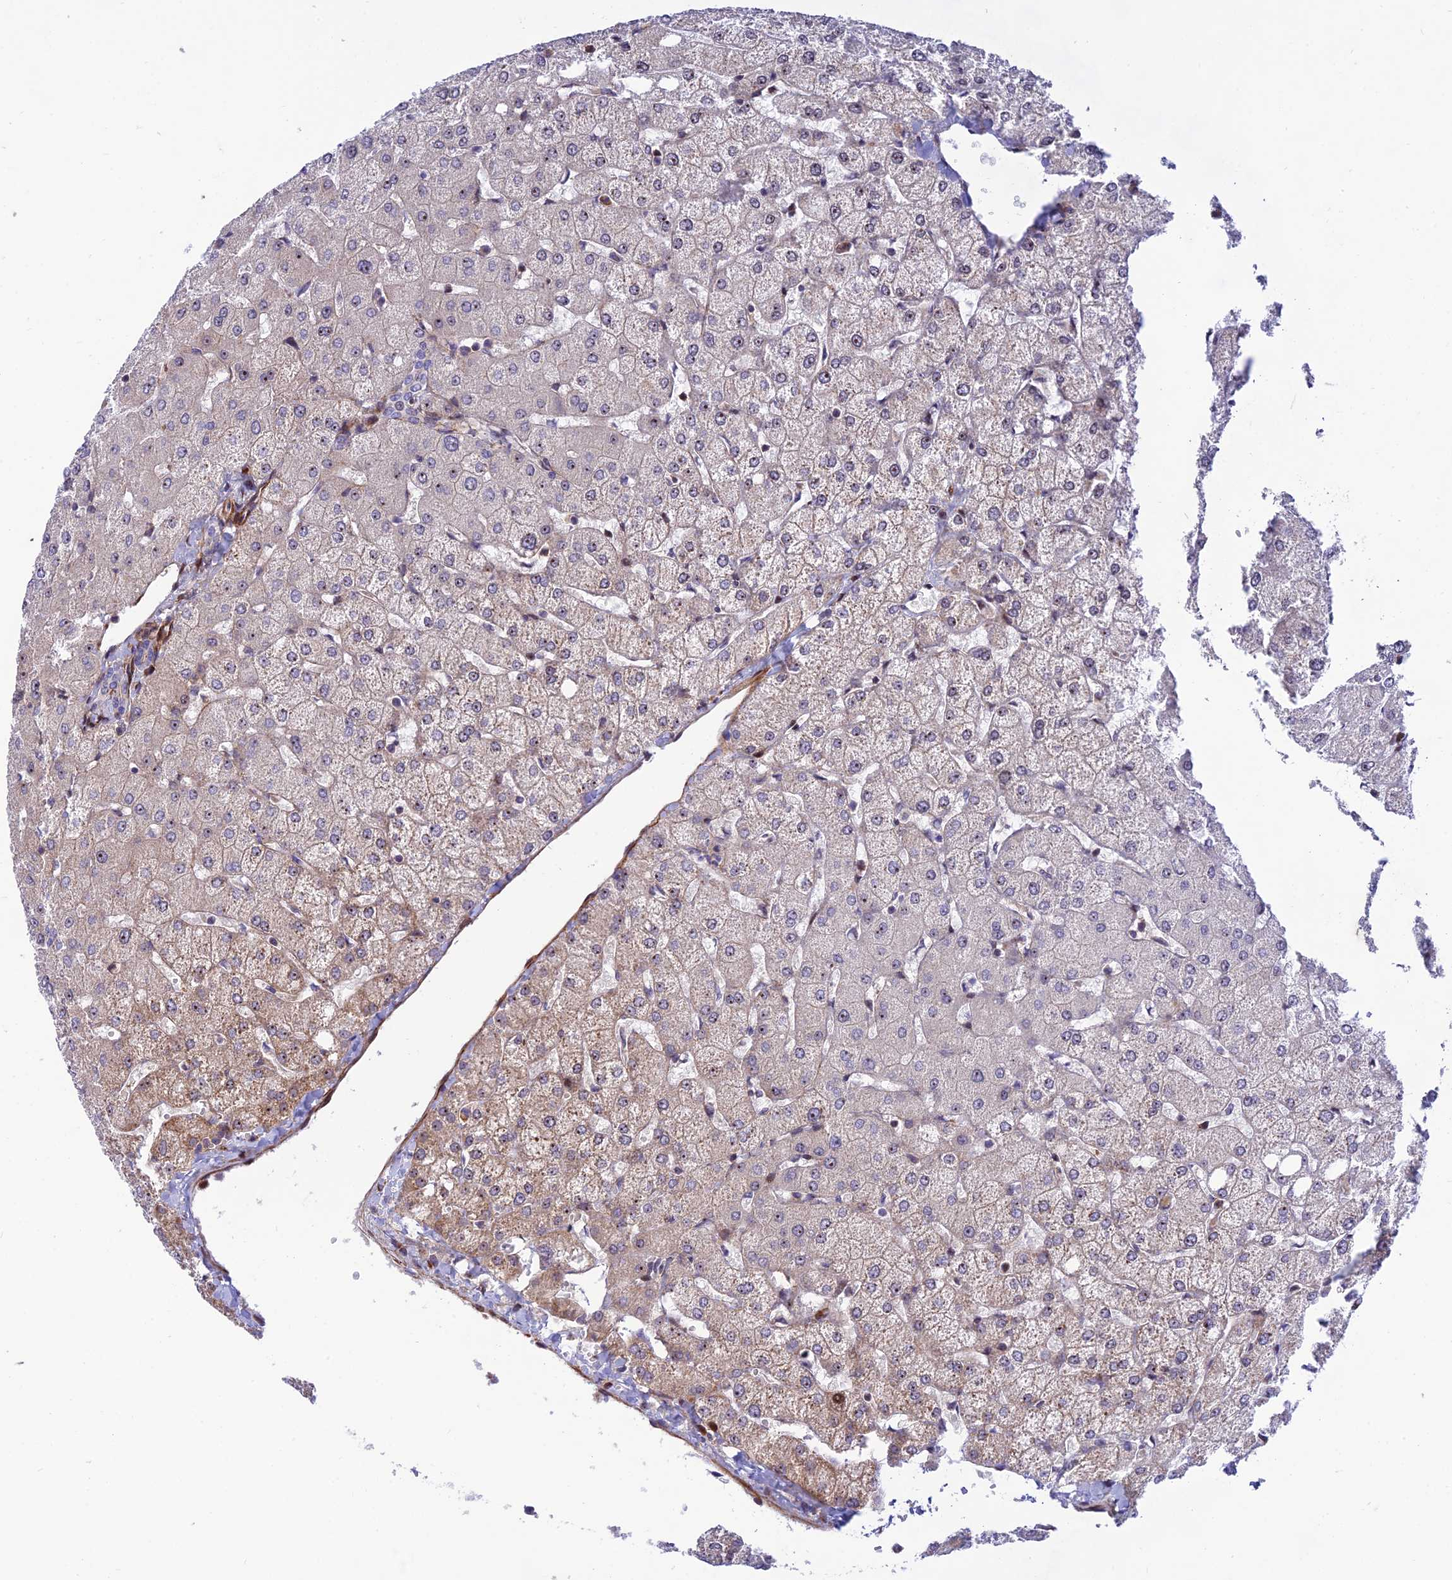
{"staining": {"intensity": "negative", "quantity": "none", "location": "none"}, "tissue": "liver", "cell_type": "Cholangiocytes", "image_type": "normal", "snomed": [{"axis": "morphology", "description": "Normal tissue, NOS"}, {"axis": "topography", "description": "Liver"}], "caption": "Normal liver was stained to show a protein in brown. There is no significant positivity in cholangiocytes.", "gene": "KBTBD7", "patient": {"sex": "female", "age": 54}}